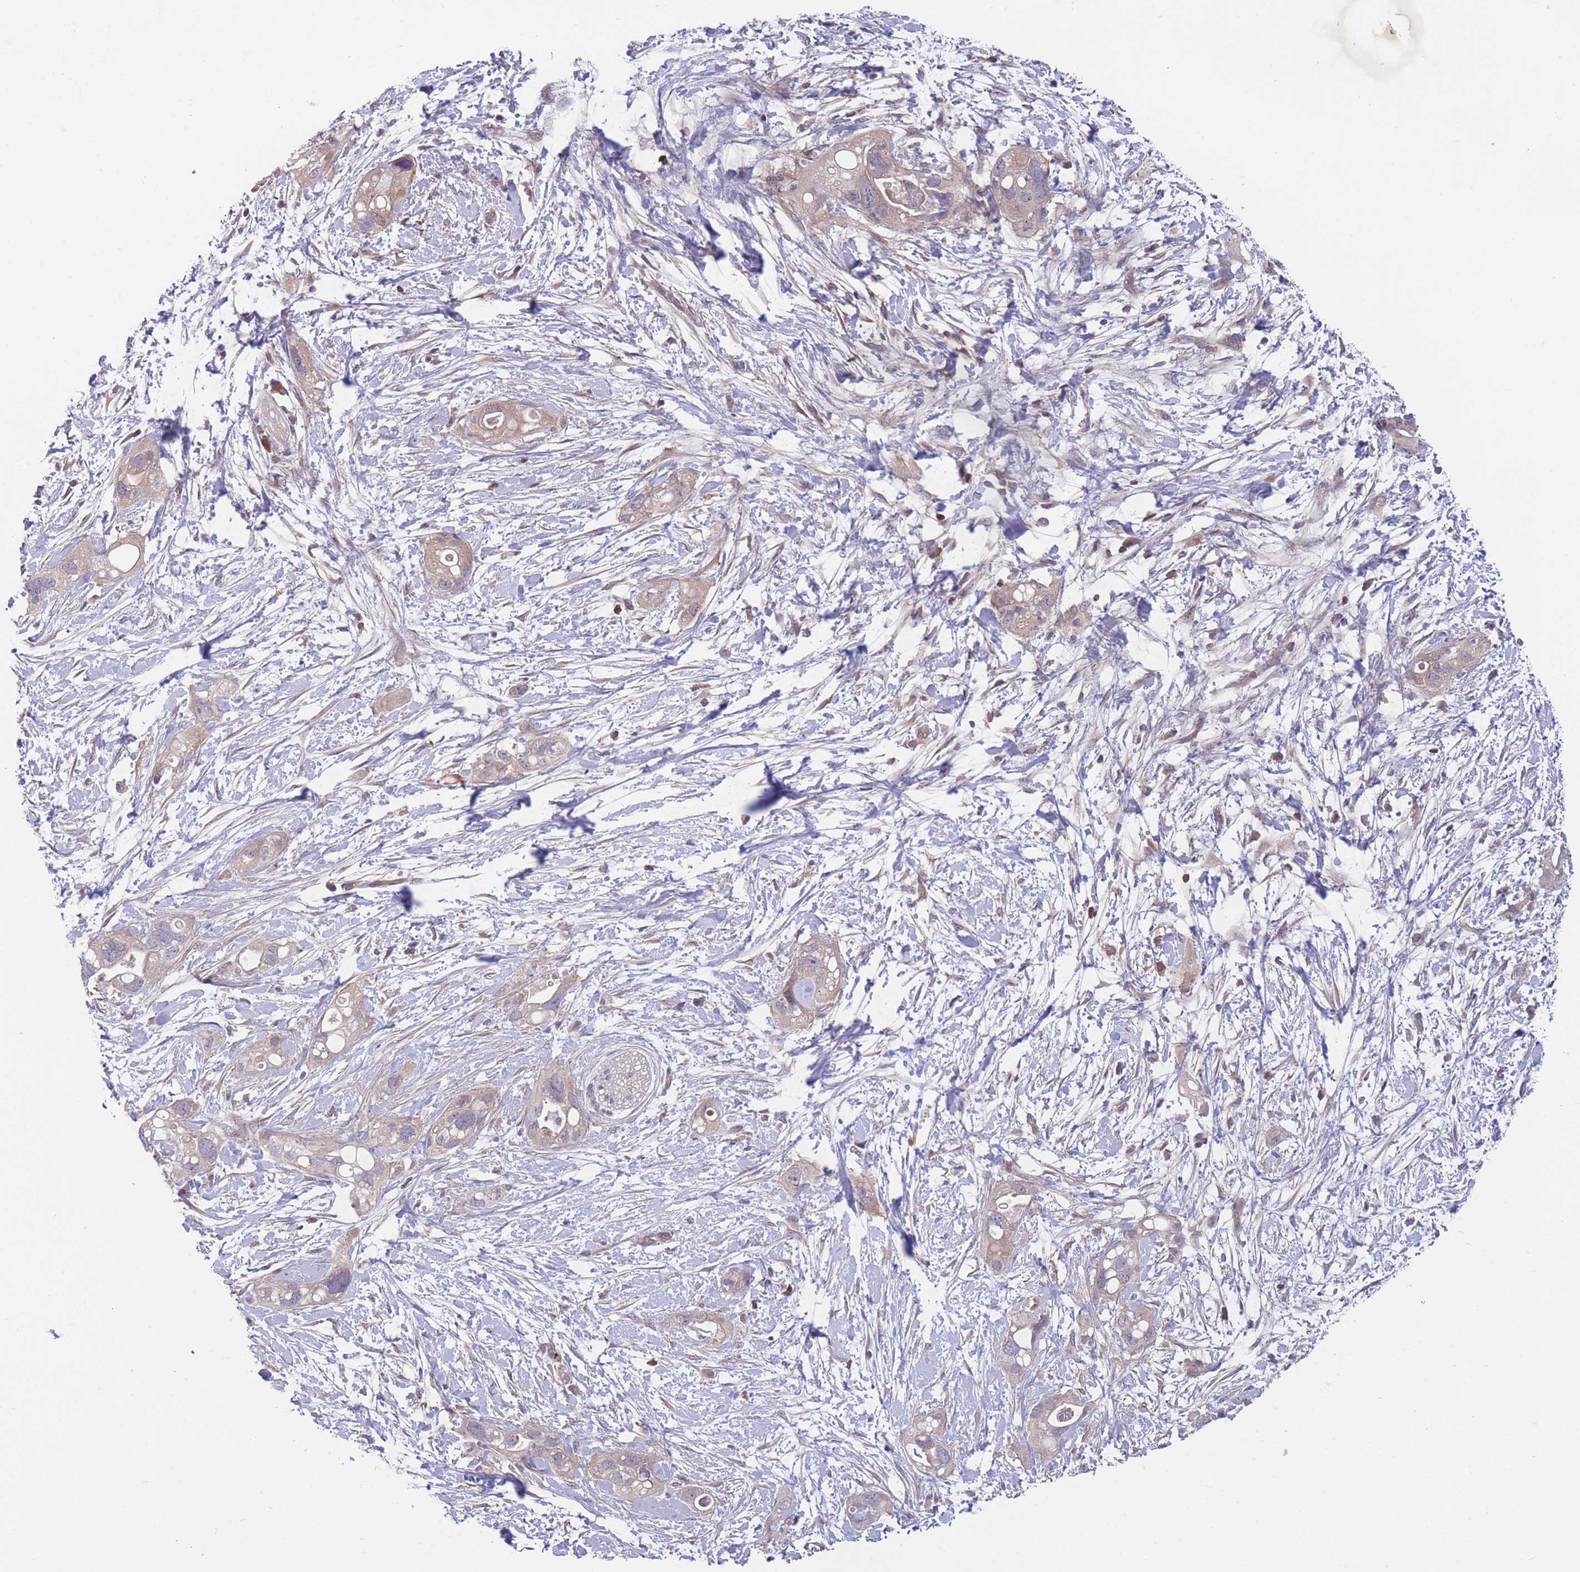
{"staining": {"intensity": "weak", "quantity": ">75%", "location": "cytoplasmic/membranous"}, "tissue": "pancreatic cancer", "cell_type": "Tumor cells", "image_type": "cancer", "snomed": [{"axis": "morphology", "description": "Adenocarcinoma, NOS"}, {"axis": "topography", "description": "Pancreas"}], "caption": "Tumor cells display low levels of weak cytoplasmic/membranous staining in approximately >75% of cells in pancreatic cancer (adenocarcinoma). (Brightfield microscopy of DAB IHC at high magnification).", "gene": "UBE2N", "patient": {"sex": "female", "age": 72}}